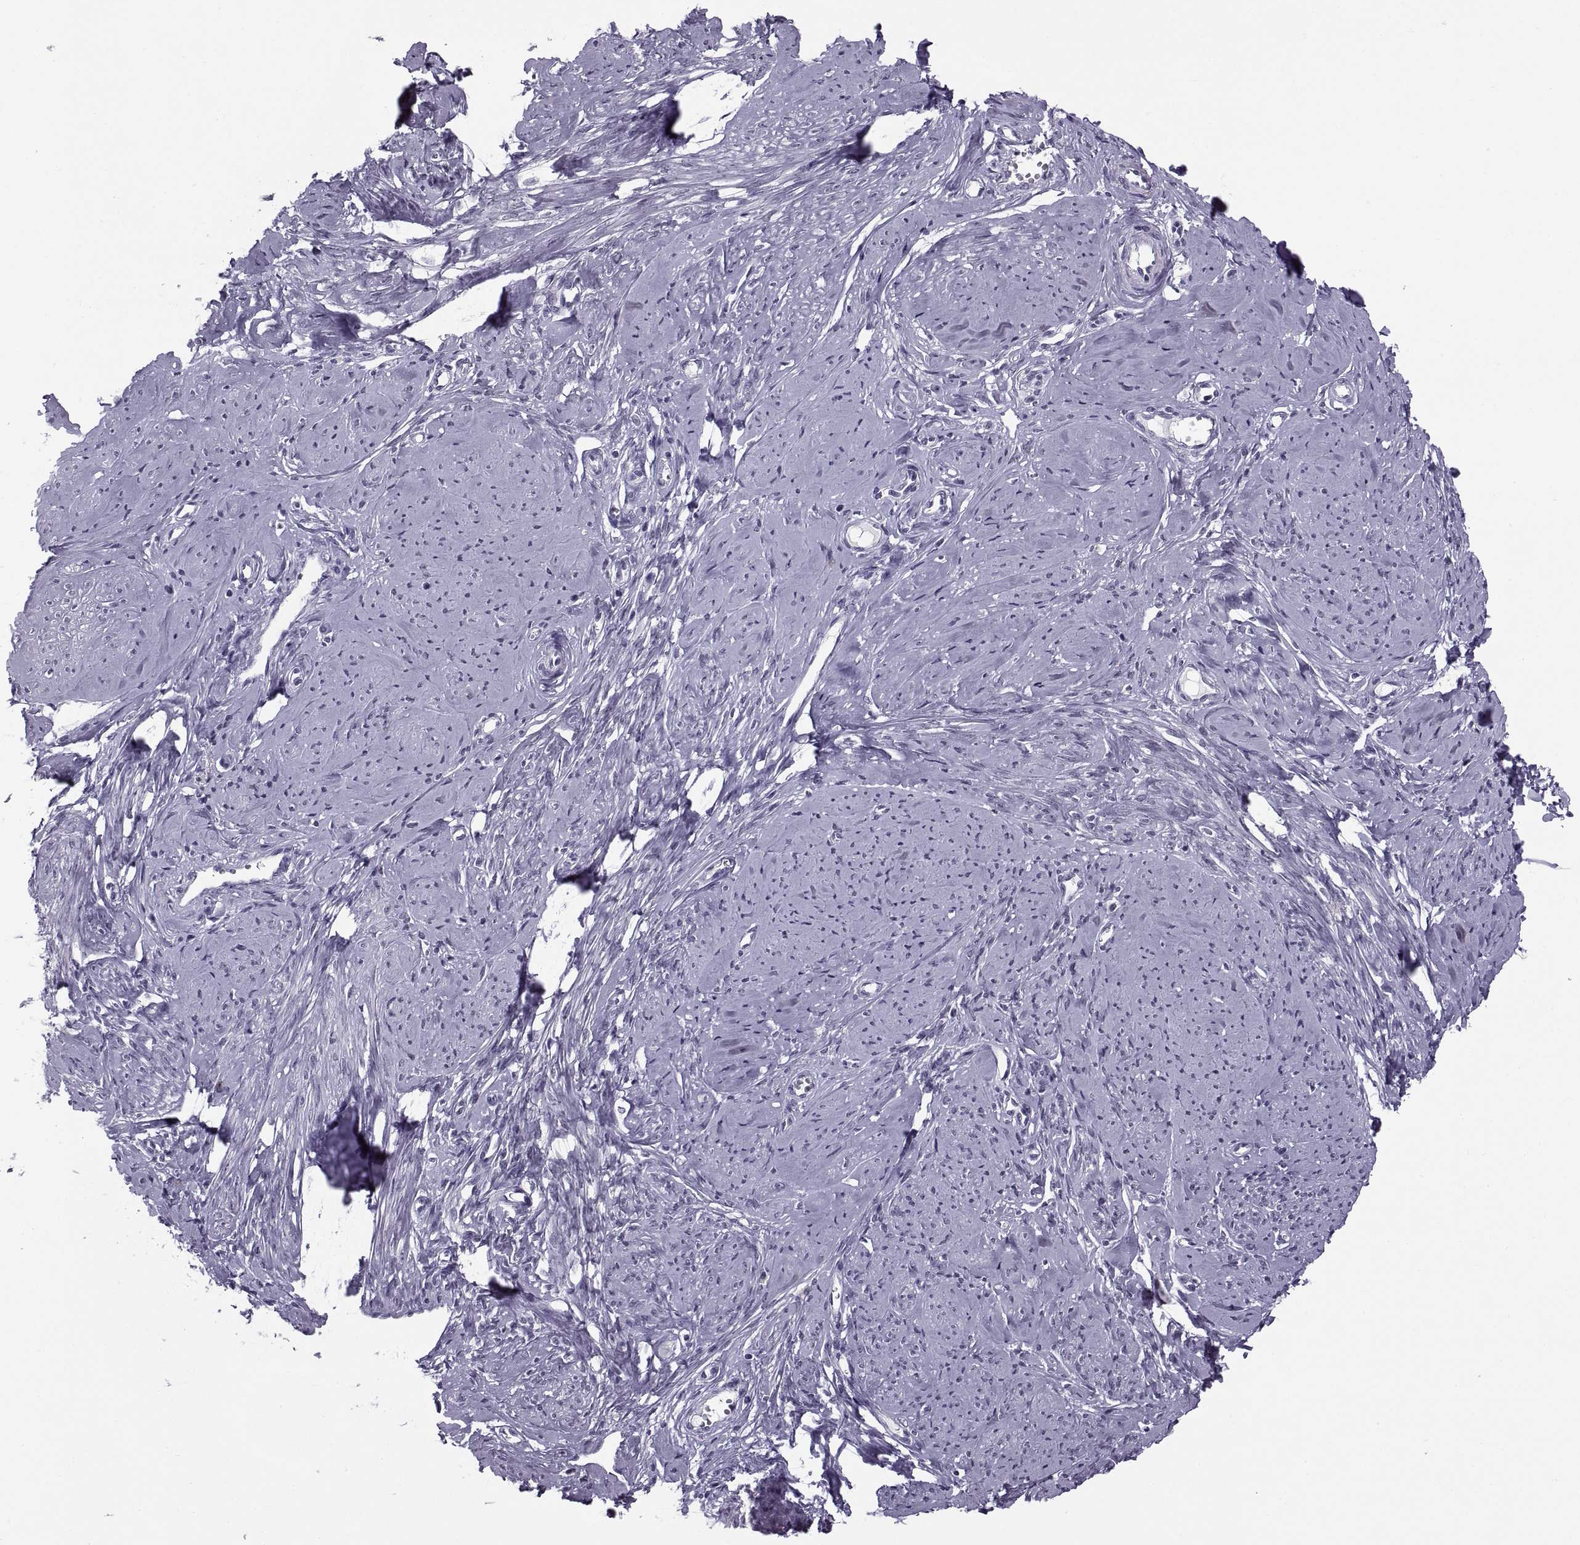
{"staining": {"intensity": "negative", "quantity": "none", "location": "none"}, "tissue": "smooth muscle", "cell_type": "Smooth muscle cells", "image_type": "normal", "snomed": [{"axis": "morphology", "description": "Normal tissue, NOS"}, {"axis": "topography", "description": "Smooth muscle"}], "caption": "Immunohistochemistry of unremarkable human smooth muscle reveals no expression in smooth muscle cells.", "gene": "TBC1D3B", "patient": {"sex": "female", "age": 48}}